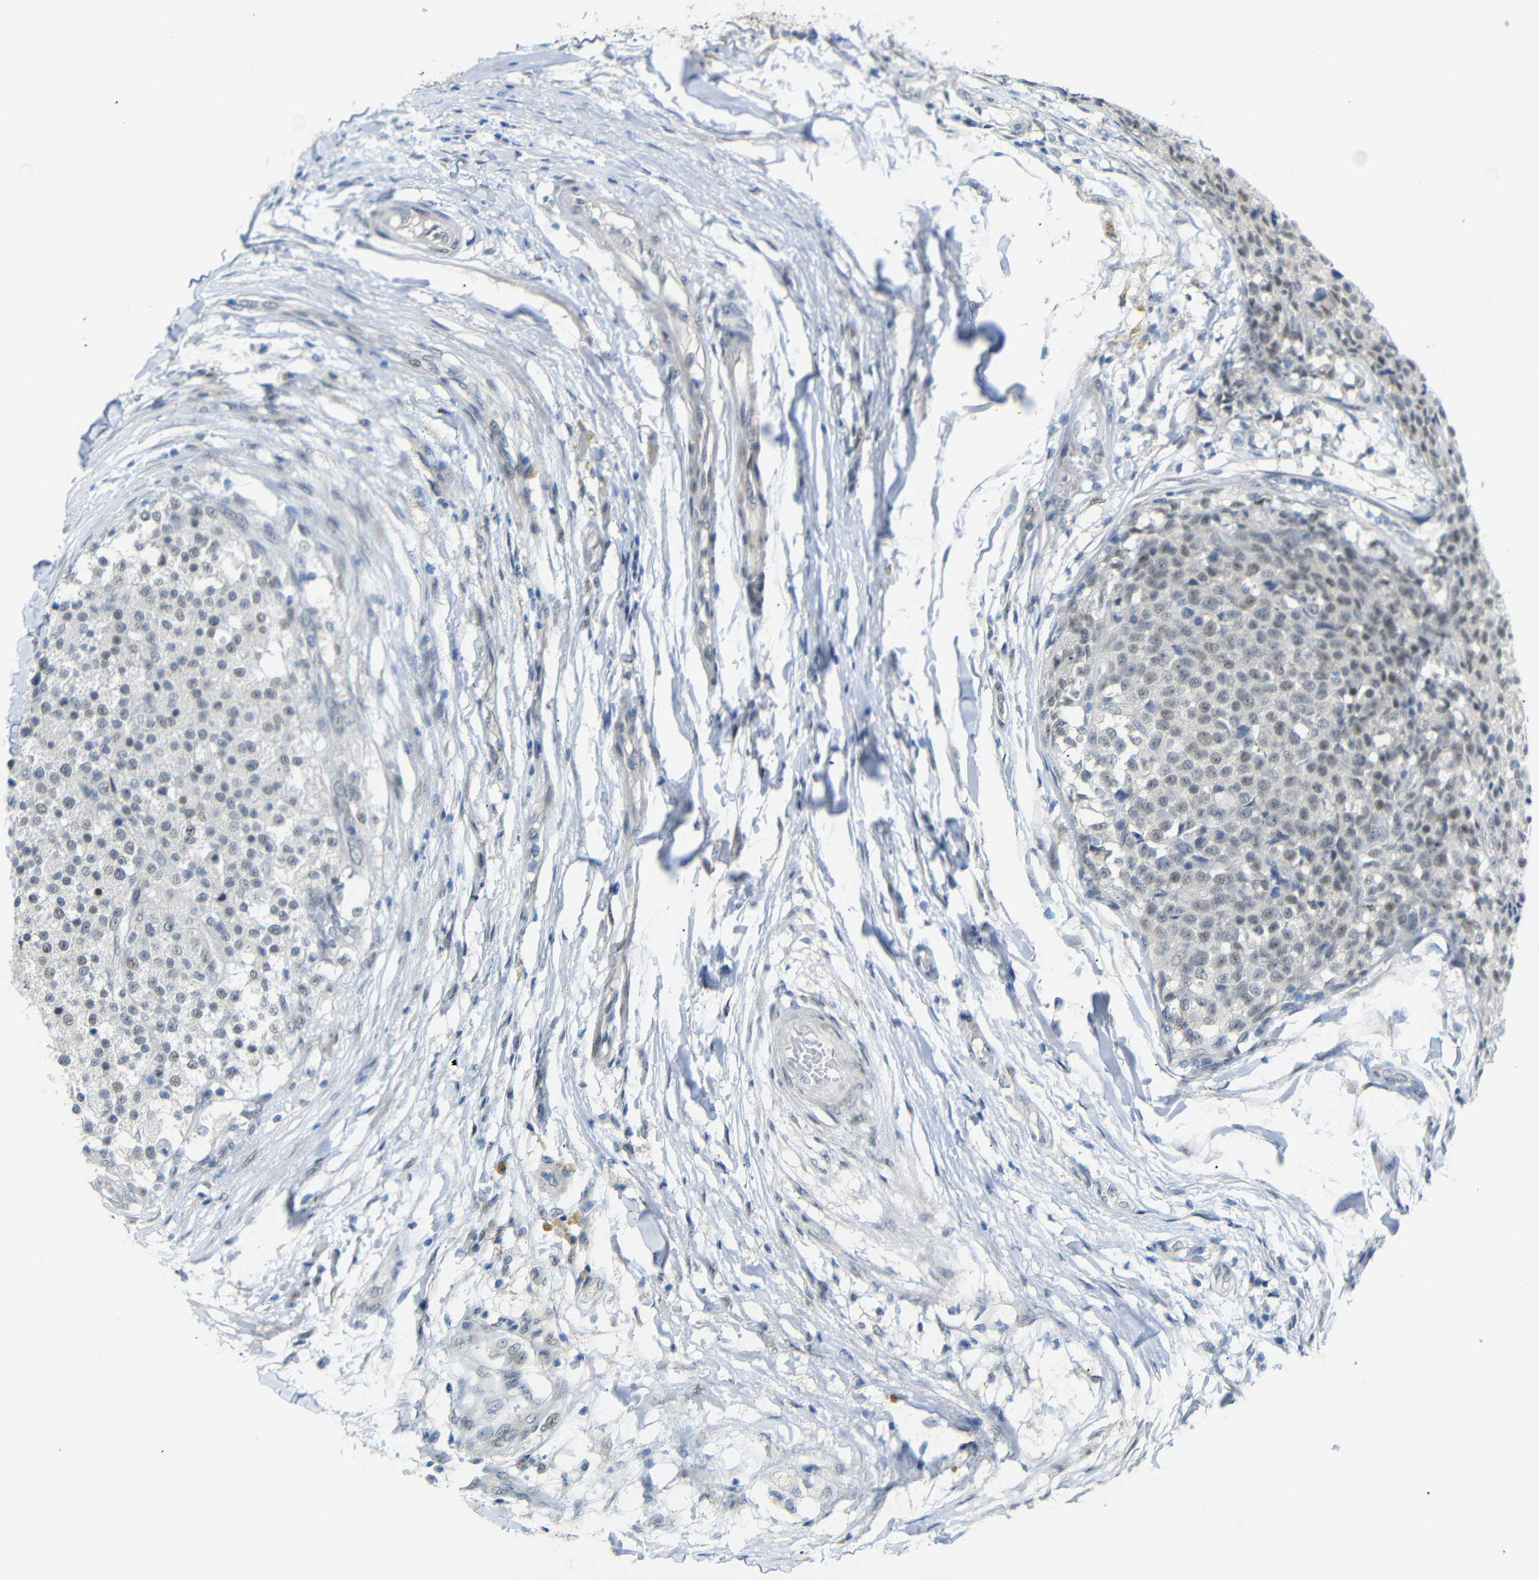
{"staining": {"intensity": "weak", "quantity": "25%-75%", "location": "nuclear"}, "tissue": "testis cancer", "cell_type": "Tumor cells", "image_type": "cancer", "snomed": [{"axis": "morphology", "description": "Seminoma, NOS"}, {"axis": "topography", "description": "Testis"}], "caption": "An image of testis seminoma stained for a protein displays weak nuclear brown staining in tumor cells.", "gene": "GPR158", "patient": {"sex": "male", "age": 59}}